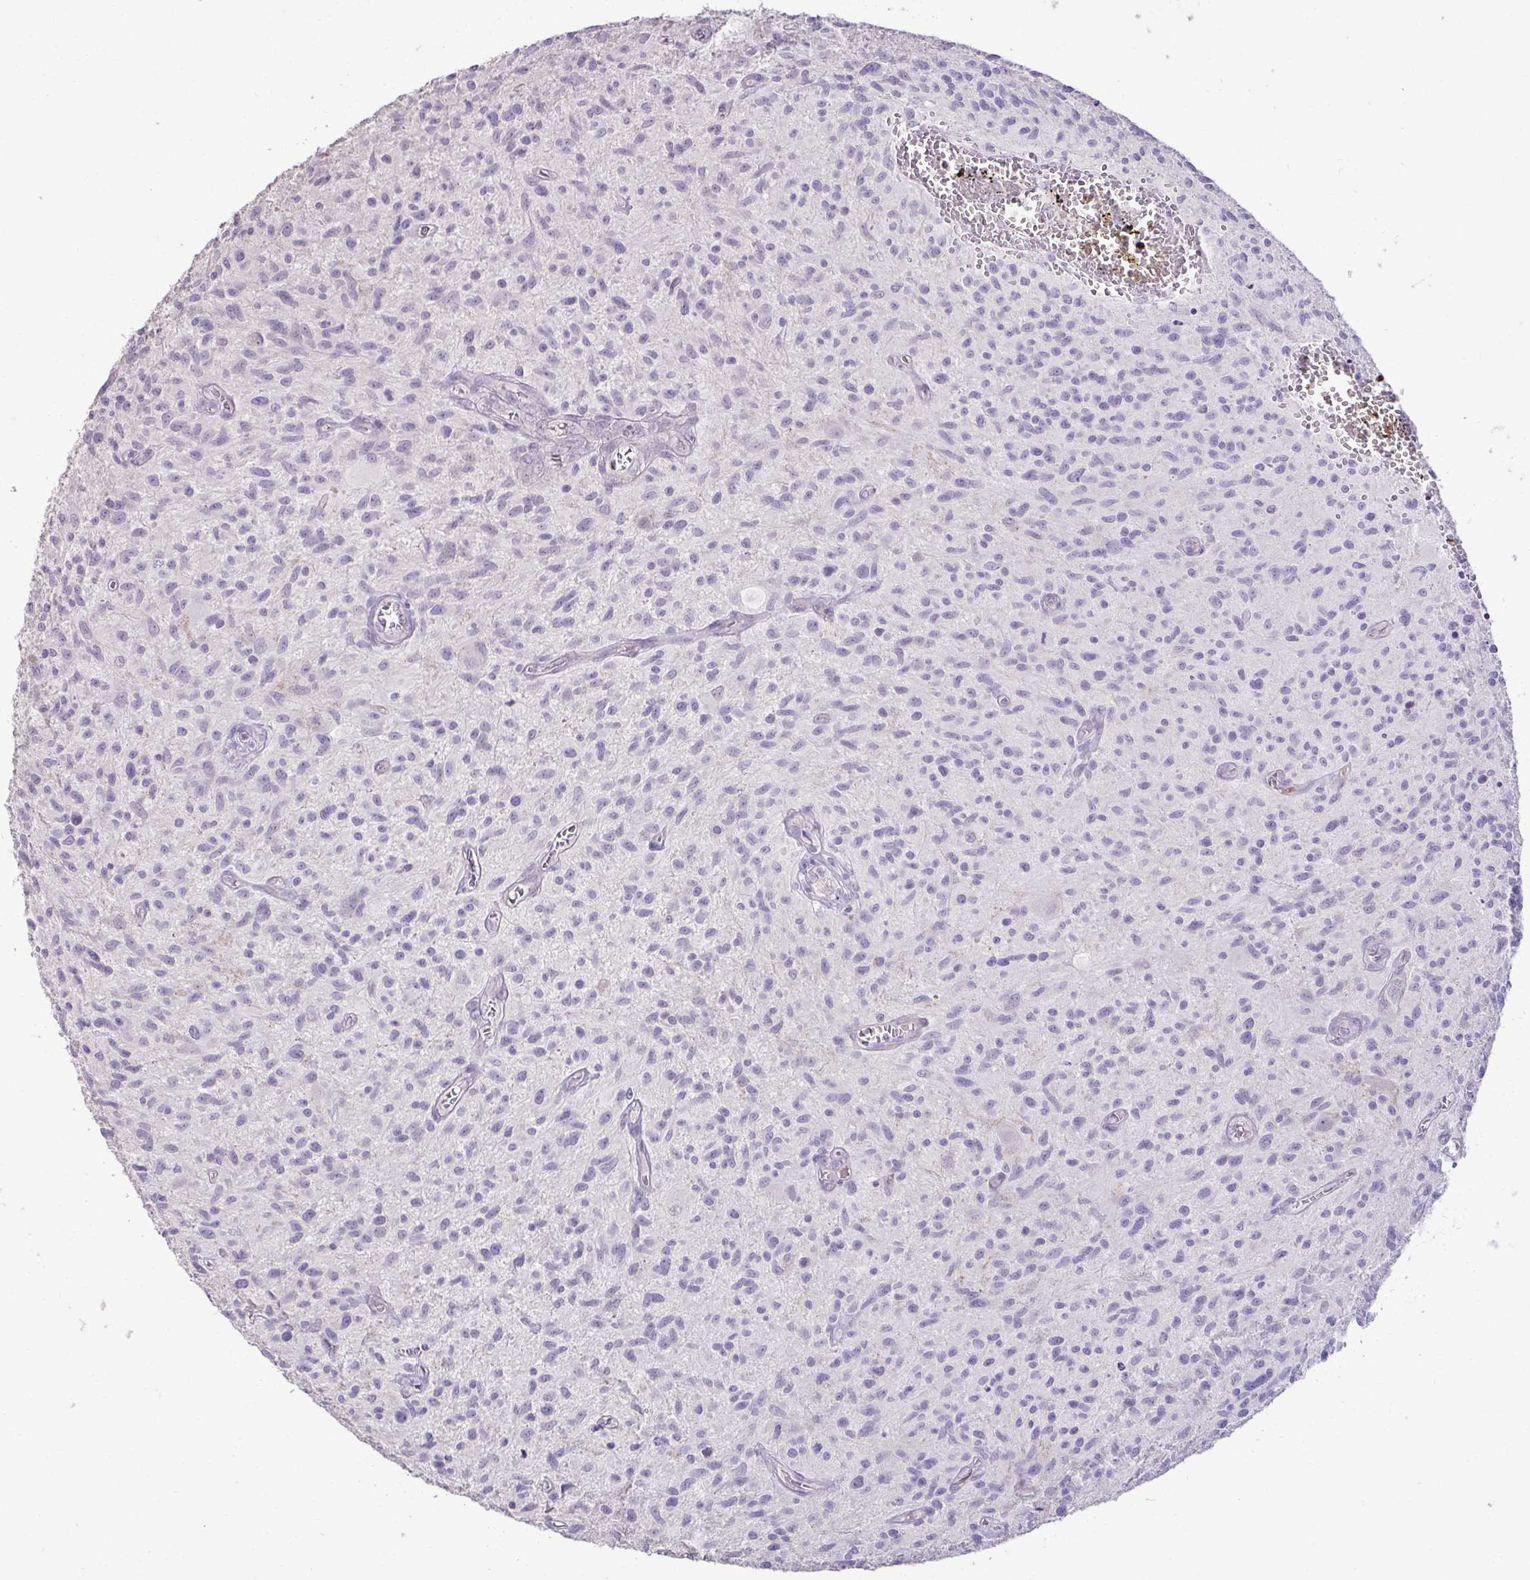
{"staining": {"intensity": "negative", "quantity": "none", "location": "none"}, "tissue": "glioma", "cell_type": "Tumor cells", "image_type": "cancer", "snomed": [{"axis": "morphology", "description": "Glioma, malignant, High grade"}, {"axis": "topography", "description": "Brain"}], "caption": "Glioma was stained to show a protein in brown. There is no significant staining in tumor cells.", "gene": "SLC30A3", "patient": {"sex": "male", "age": 75}}